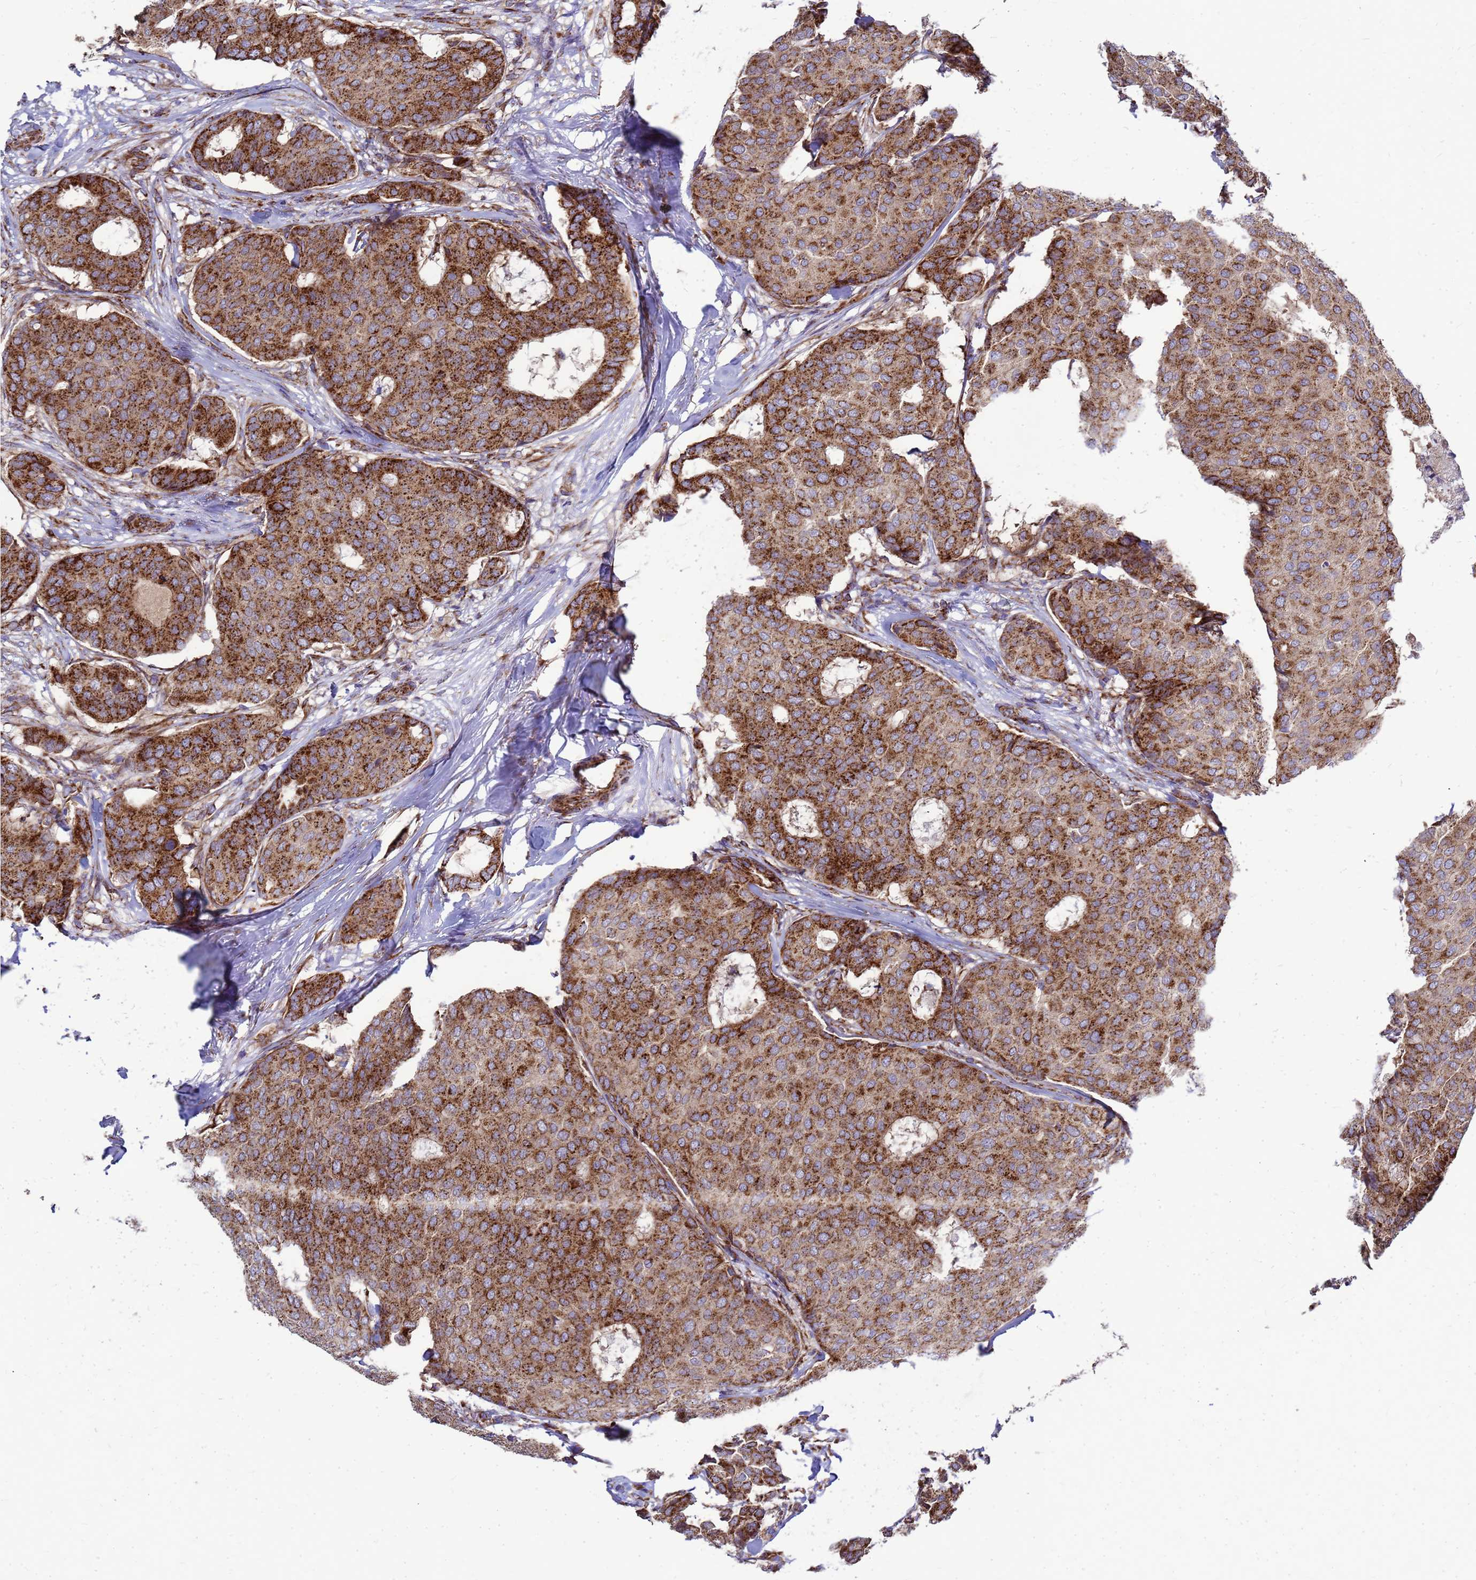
{"staining": {"intensity": "strong", "quantity": ">75%", "location": "cytoplasmic/membranous"}, "tissue": "breast cancer", "cell_type": "Tumor cells", "image_type": "cancer", "snomed": [{"axis": "morphology", "description": "Duct carcinoma"}, {"axis": "topography", "description": "Breast"}], "caption": "This micrograph reveals breast intraductal carcinoma stained with IHC to label a protein in brown. The cytoplasmic/membranous of tumor cells show strong positivity for the protein. Nuclei are counter-stained blue.", "gene": "FSTL4", "patient": {"sex": "female", "age": 75}}